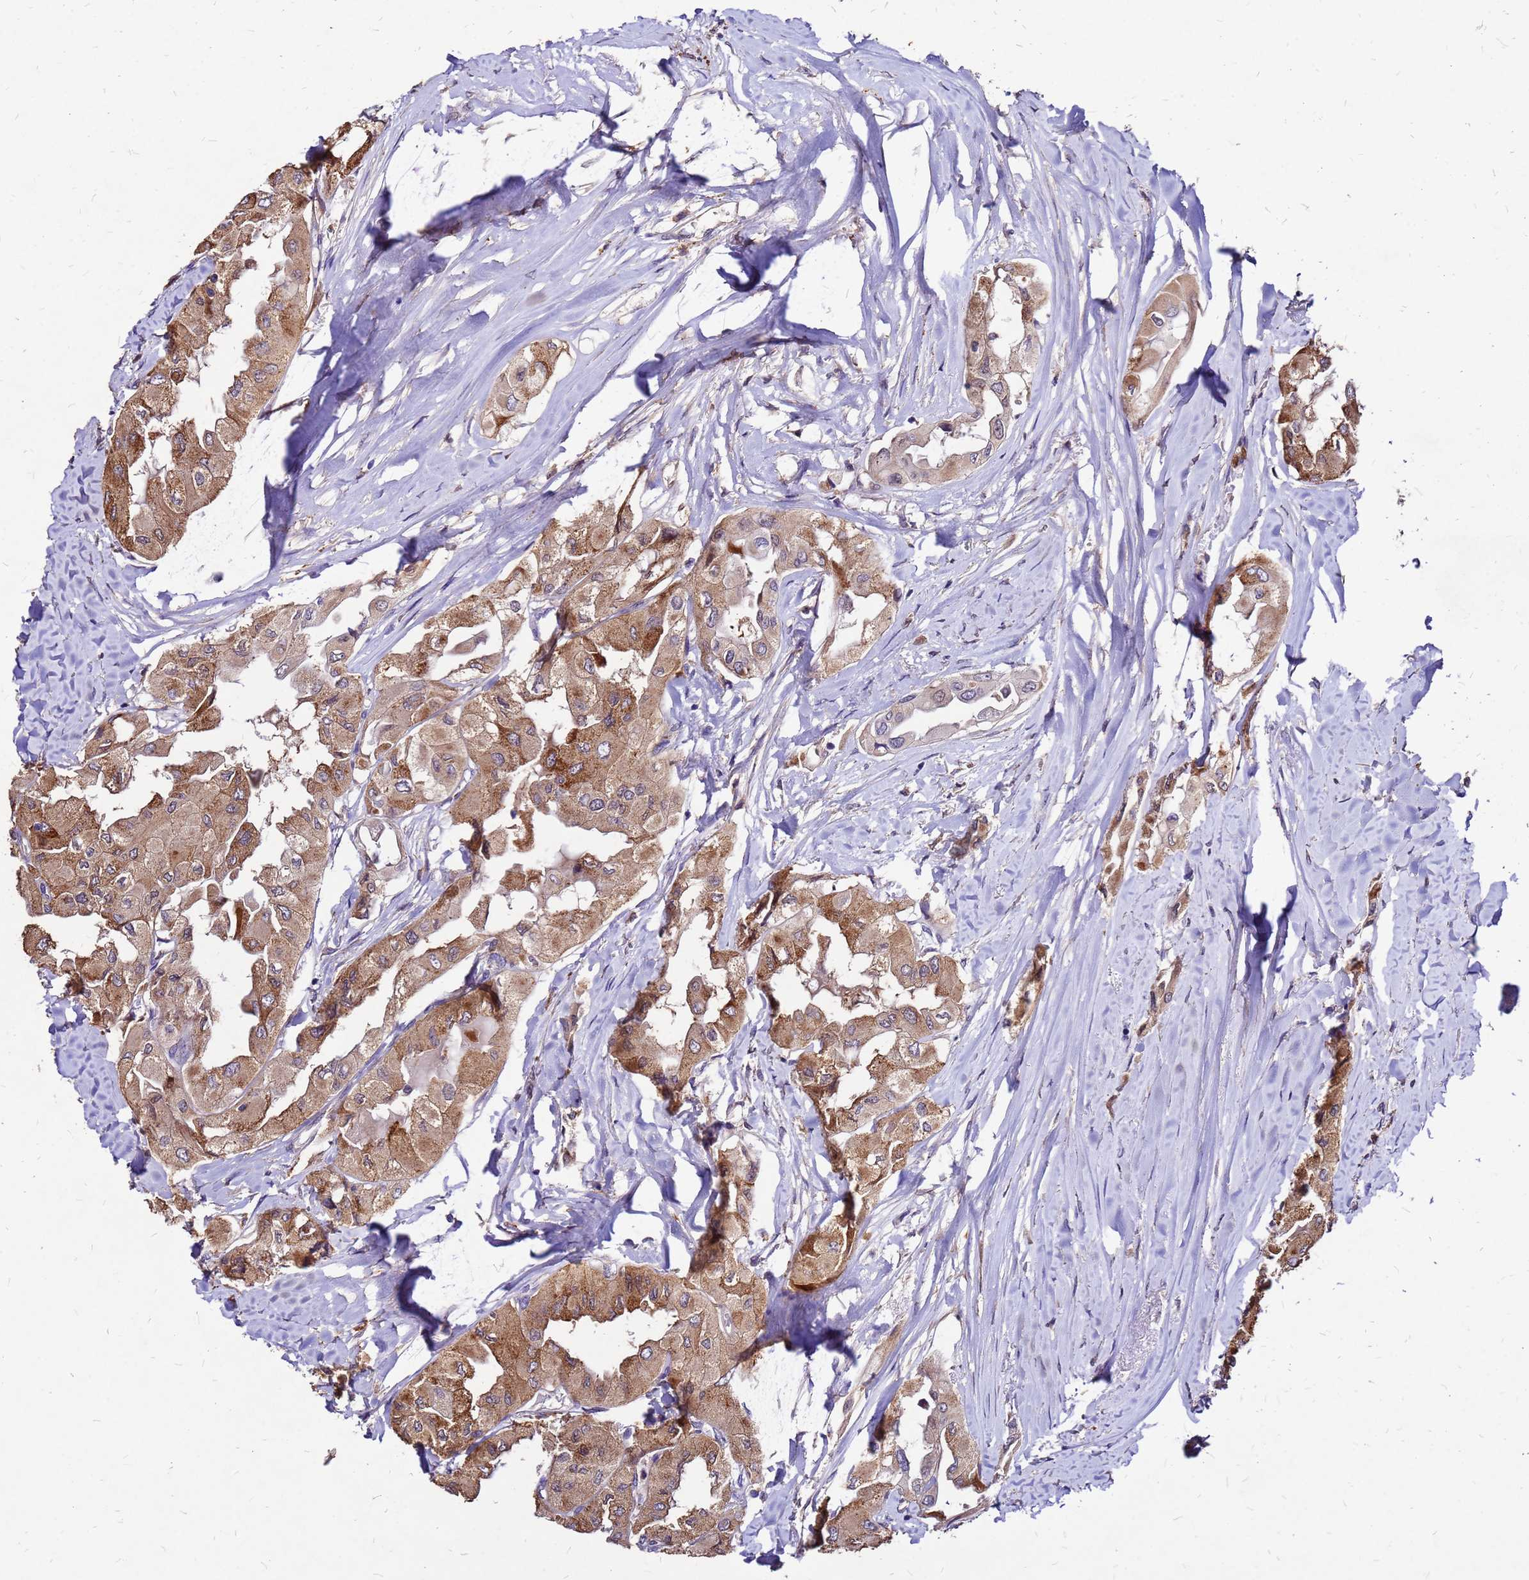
{"staining": {"intensity": "moderate", "quantity": ">75%", "location": "cytoplasmic/membranous"}, "tissue": "thyroid cancer", "cell_type": "Tumor cells", "image_type": "cancer", "snomed": [{"axis": "morphology", "description": "Normal tissue, NOS"}, {"axis": "morphology", "description": "Papillary adenocarcinoma, NOS"}, {"axis": "topography", "description": "Thyroid gland"}], "caption": "Thyroid papillary adenocarcinoma tissue displays moderate cytoplasmic/membranous positivity in approximately >75% of tumor cells, visualized by immunohistochemistry. Nuclei are stained in blue.", "gene": "DUSP23", "patient": {"sex": "female", "age": 59}}